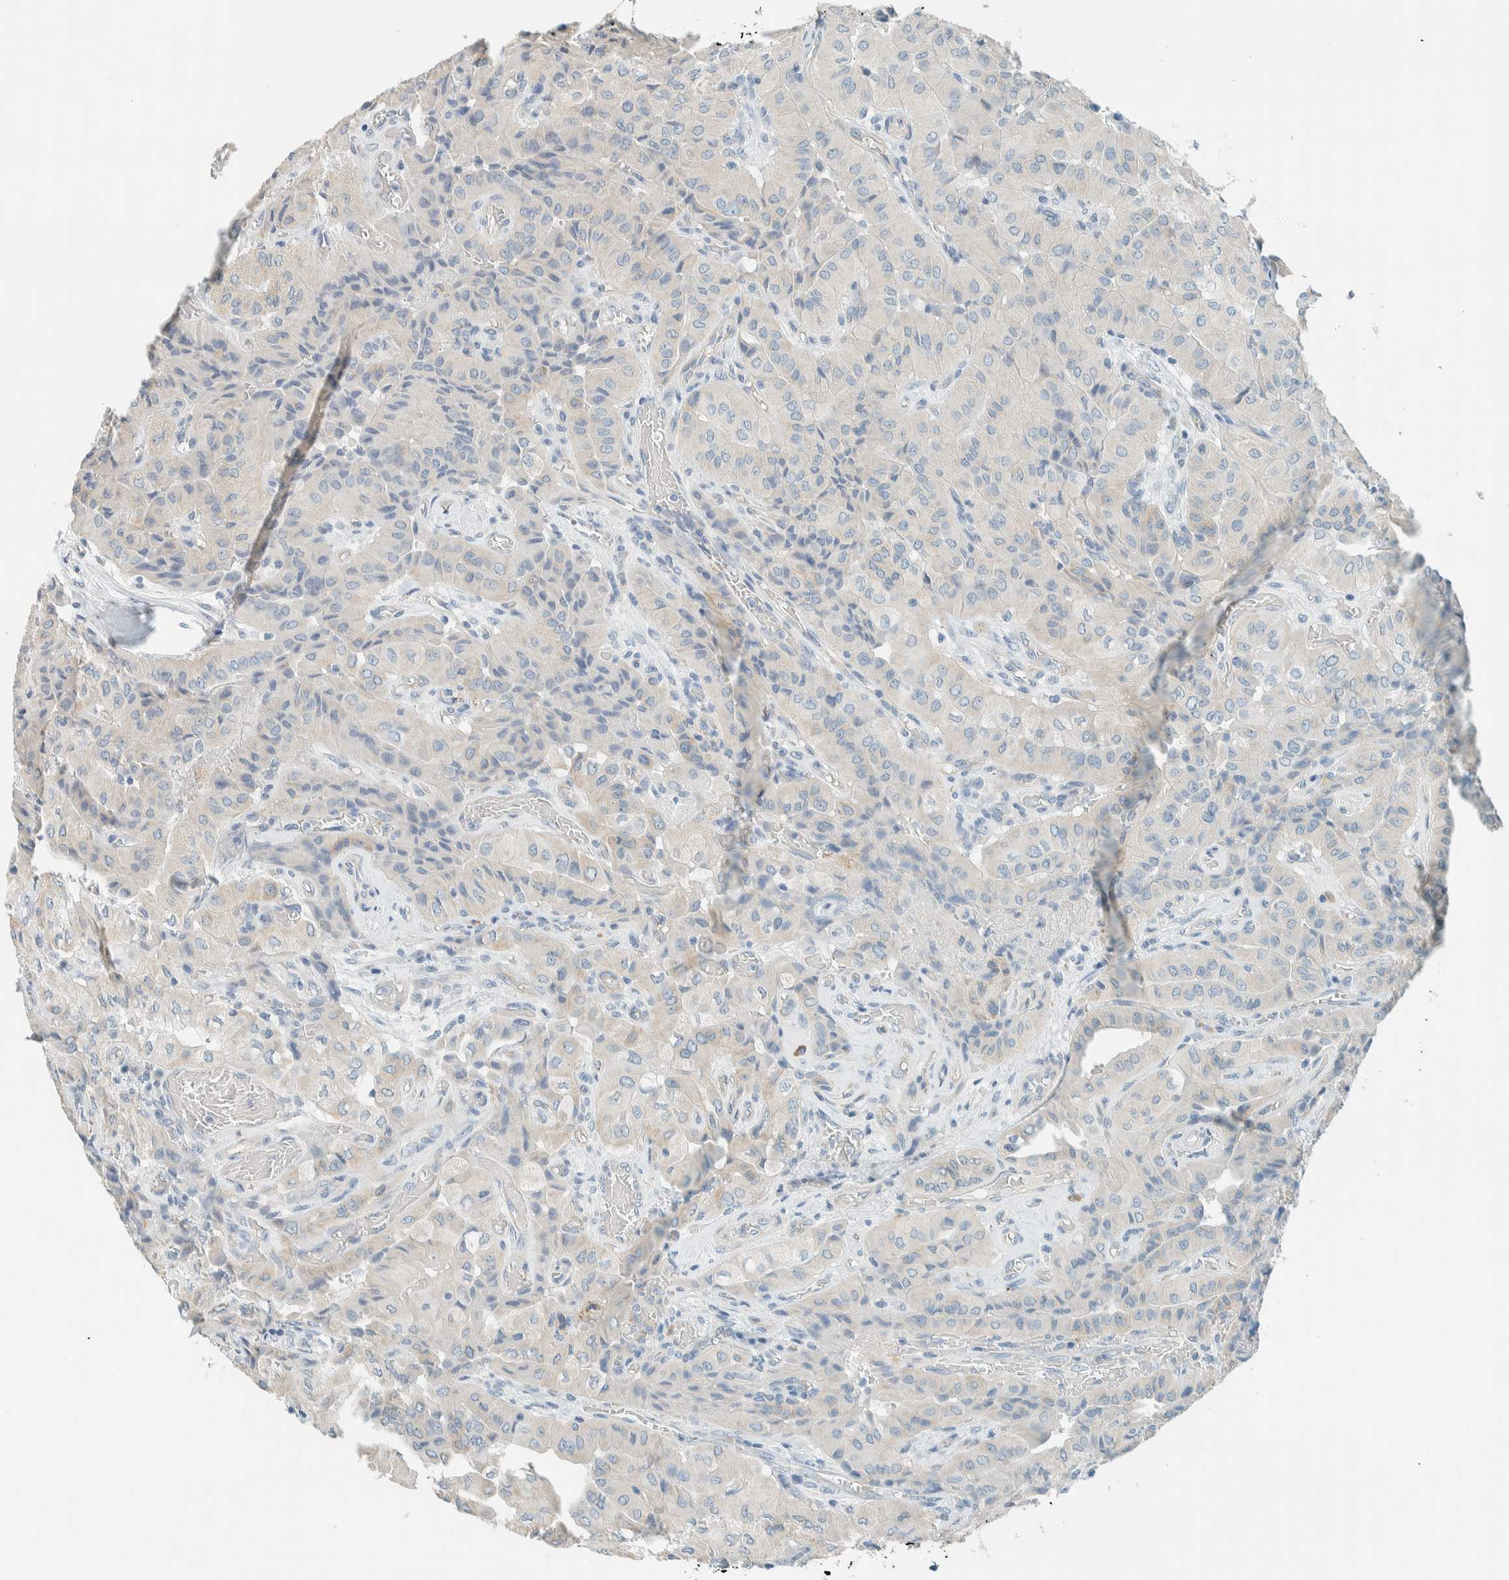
{"staining": {"intensity": "negative", "quantity": "none", "location": "none"}, "tissue": "thyroid cancer", "cell_type": "Tumor cells", "image_type": "cancer", "snomed": [{"axis": "morphology", "description": "Papillary adenocarcinoma, NOS"}, {"axis": "topography", "description": "Thyroid gland"}], "caption": "A high-resolution histopathology image shows immunohistochemistry (IHC) staining of thyroid papillary adenocarcinoma, which reveals no significant staining in tumor cells.", "gene": "SLFN12", "patient": {"sex": "female", "age": 59}}